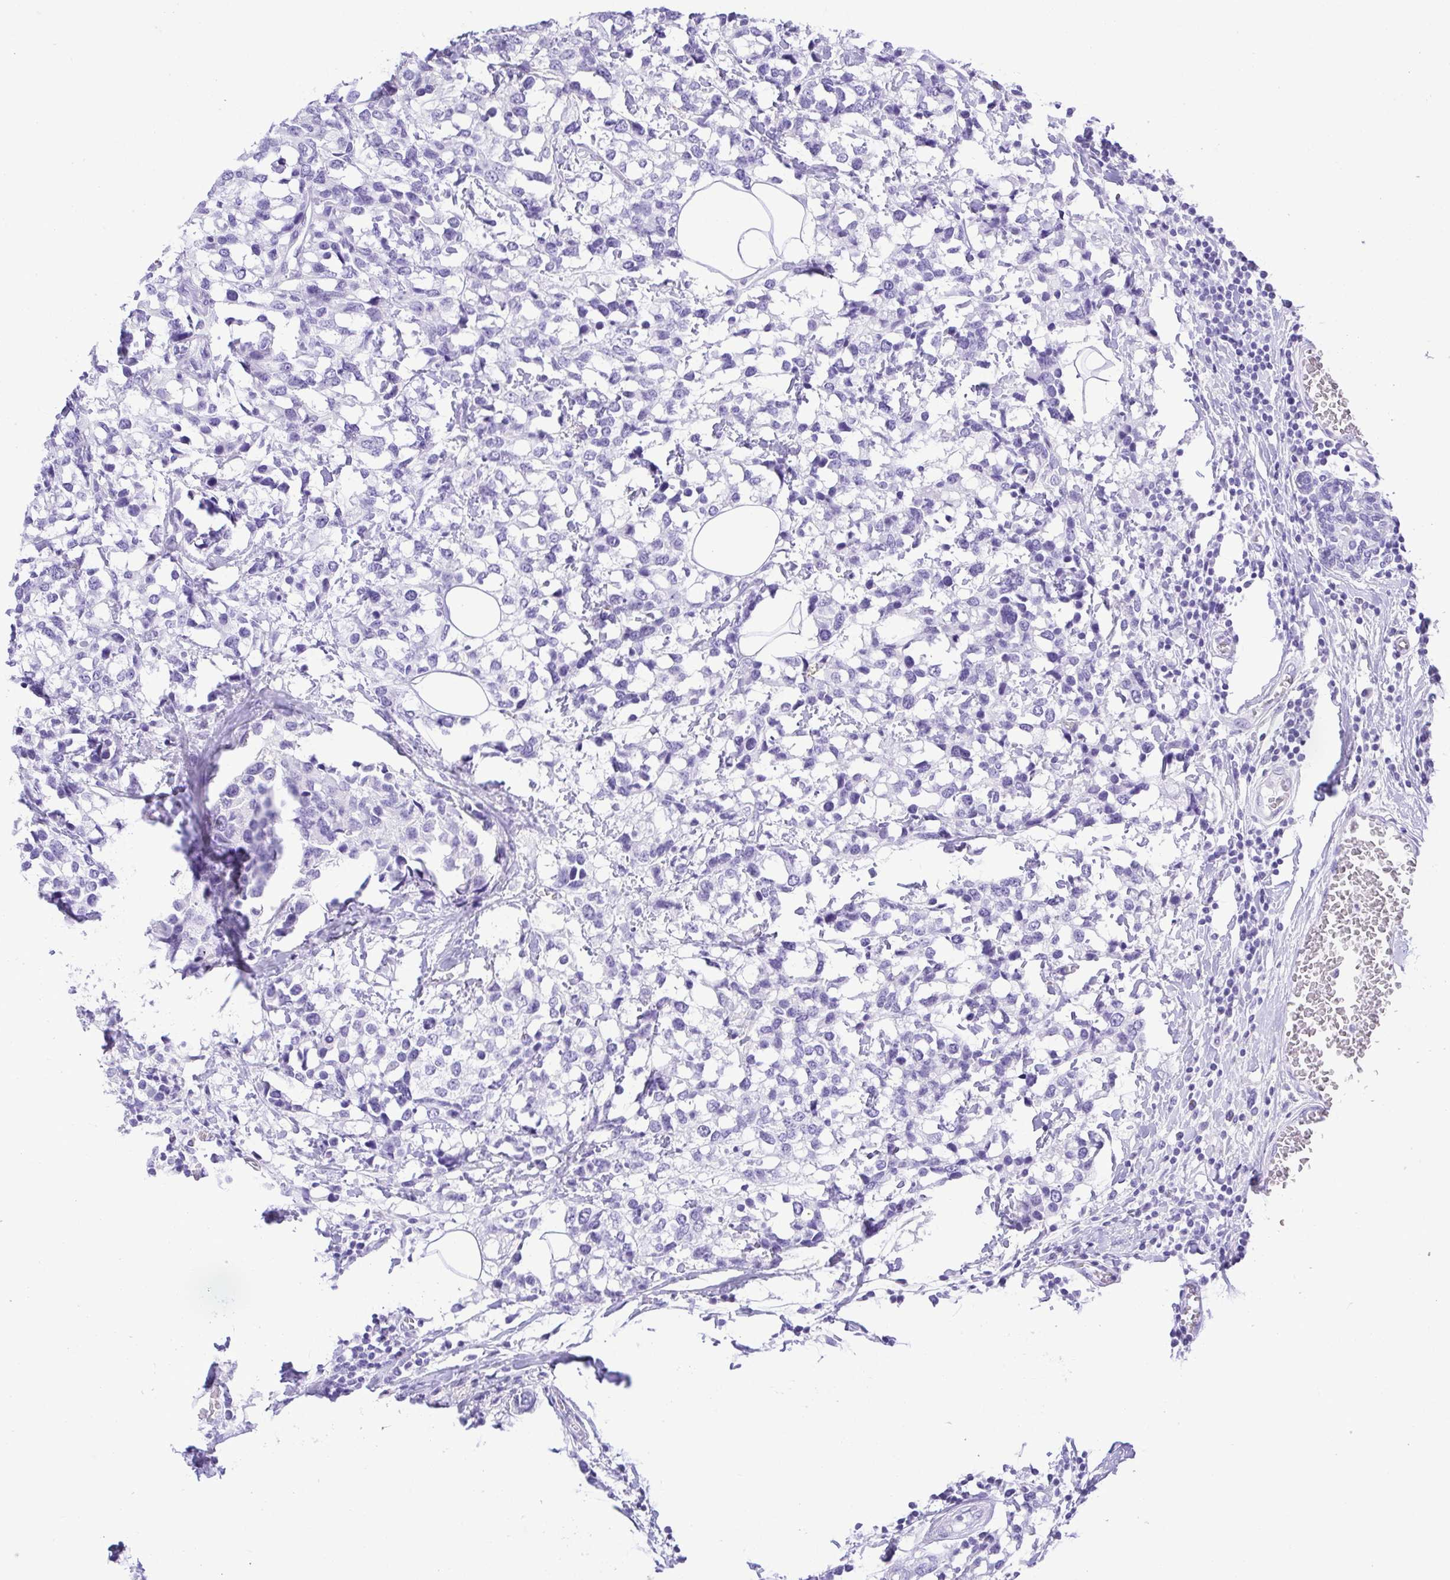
{"staining": {"intensity": "negative", "quantity": "none", "location": "none"}, "tissue": "breast cancer", "cell_type": "Tumor cells", "image_type": "cancer", "snomed": [{"axis": "morphology", "description": "Lobular carcinoma"}, {"axis": "topography", "description": "Breast"}], "caption": "Immunohistochemistry micrograph of neoplastic tissue: human breast lobular carcinoma stained with DAB shows no significant protein staining in tumor cells.", "gene": "CDSN", "patient": {"sex": "female", "age": 59}}